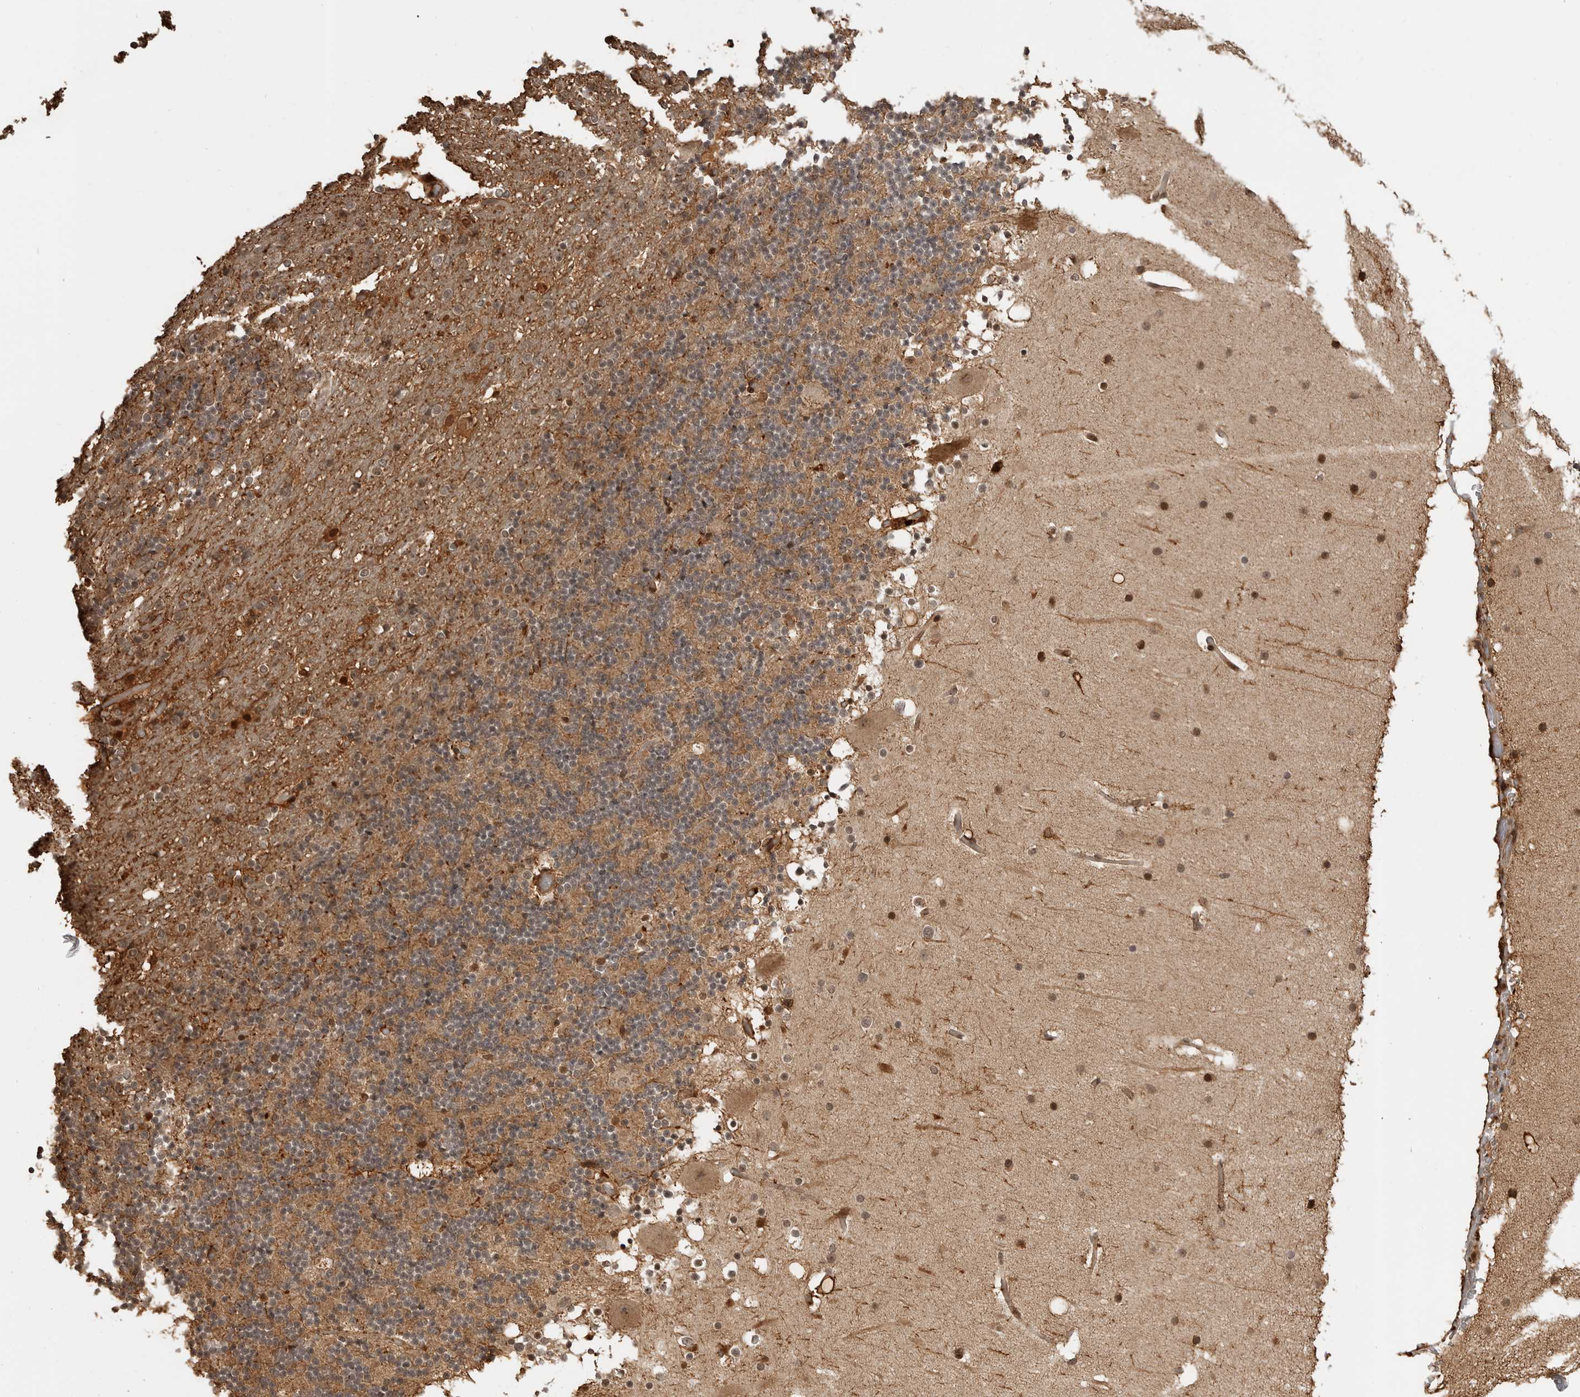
{"staining": {"intensity": "moderate", "quantity": "25%-75%", "location": "cytoplasmic/membranous"}, "tissue": "cerebellum", "cell_type": "Cells in granular layer", "image_type": "normal", "snomed": [{"axis": "morphology", "description": "Normal tissue, NOS"}, {"axis": "topography", "description": "Cerebellum"}], "caption": "IHC (DAB (3,3'-diaminobenzidine)) staining of benign cerebellum exhibits moderate cytoplasmic/membranous protein staining in approximately 25%-75% of cells in granular layer.", "gene": "BMP2K", "patient": {"sex": "male", "age": 57}}